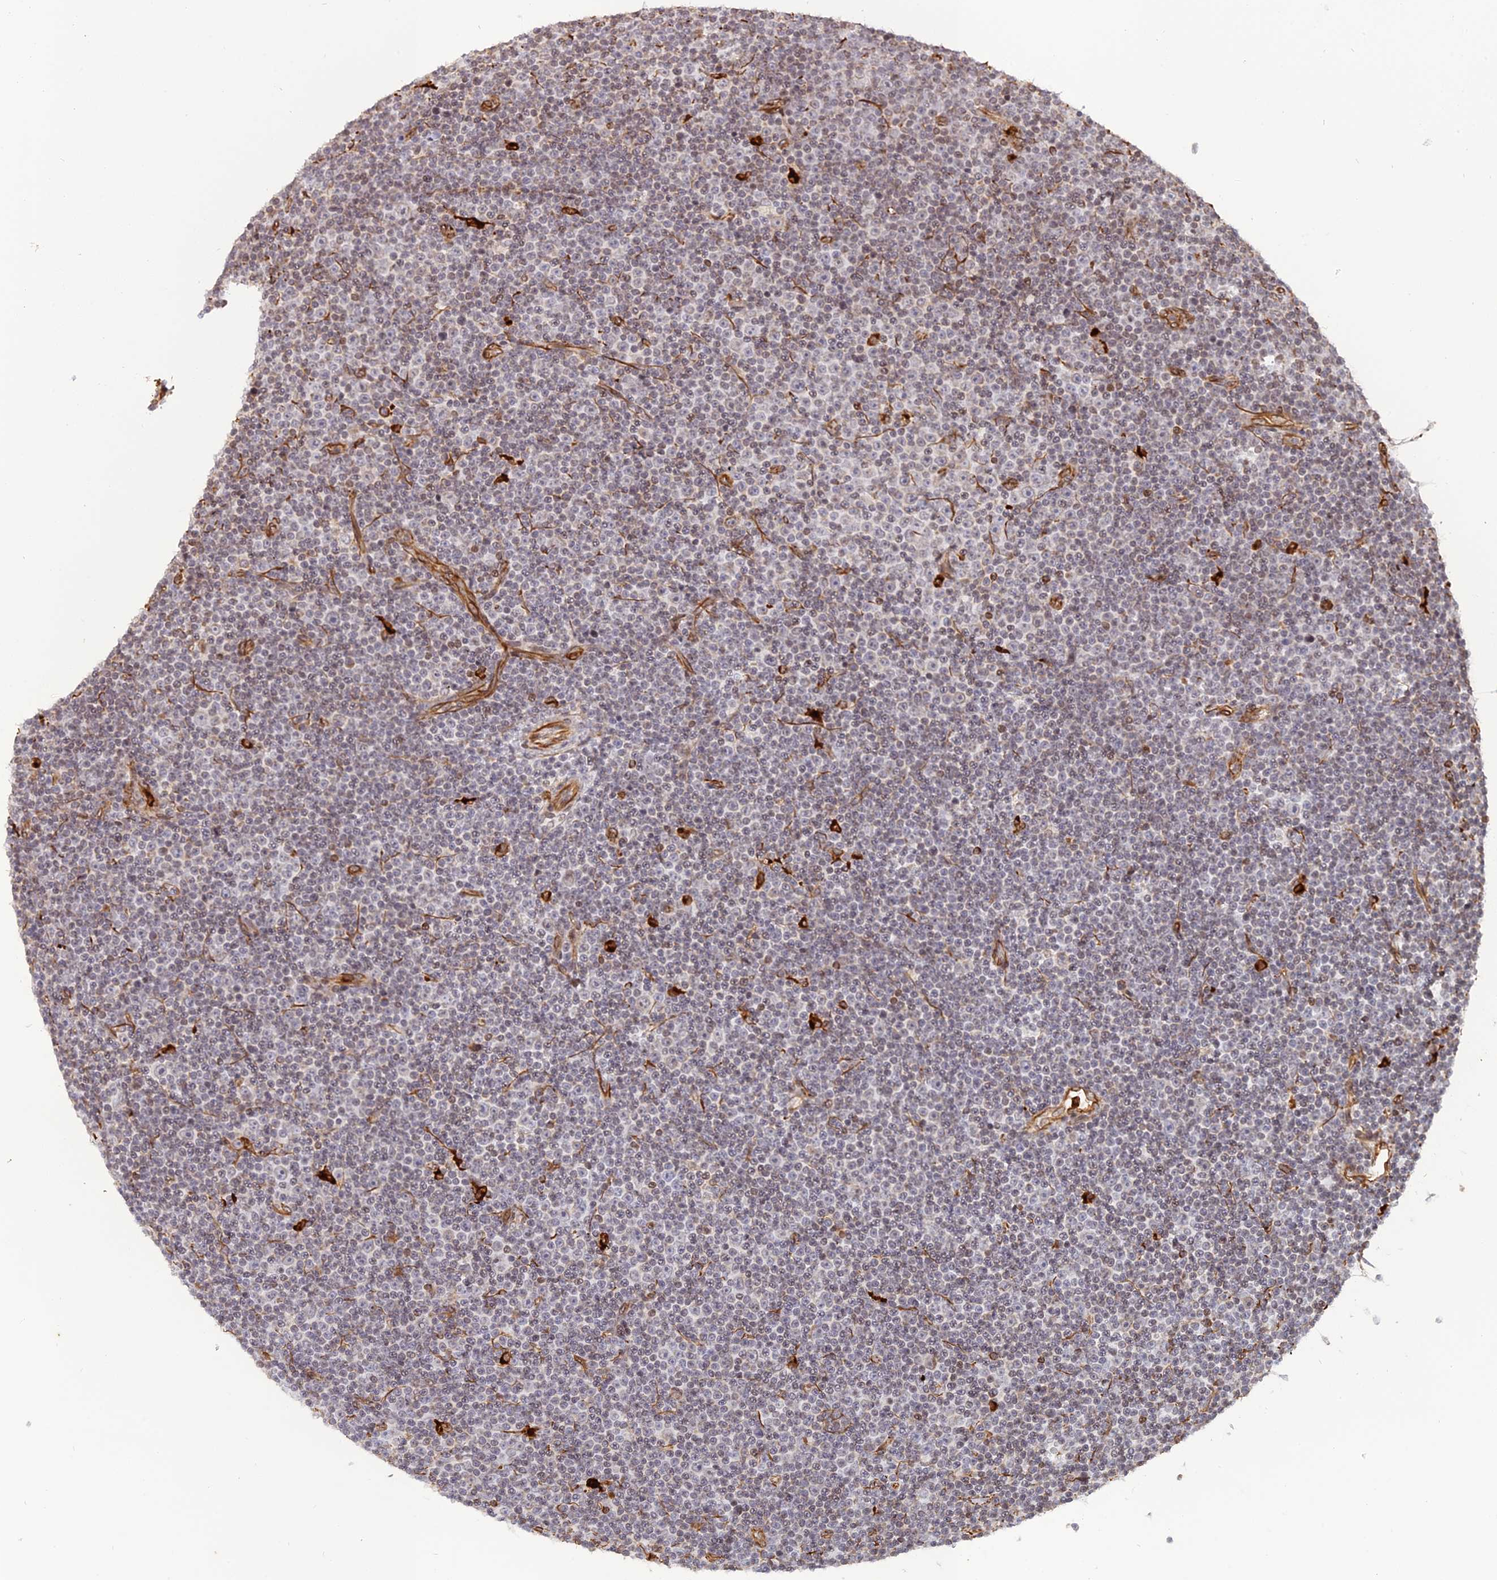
{"staining": {"intensity": "weak", "quantity": "<25%", "location": "cytoplasmic/membranous"}, "tissue": "lymphoma", "cell_type": "Tumor cells", "image_type": "cancer", "snomed": [{"axis": "morphology", "description": "Malignant lymphoma, non-Hodgkin's type, Low grade"}, {"axis": "topography", "description": "Lymph node"}], "caption": "IHC micrograph of neoplastic tissue: human lymphoma stained with DAB (3,3'-diaminobenzidine) reveals no significant protein positivity in tumor cells.", "gene": "APOBR", "patient": {"sex": "female", "age": 67}}